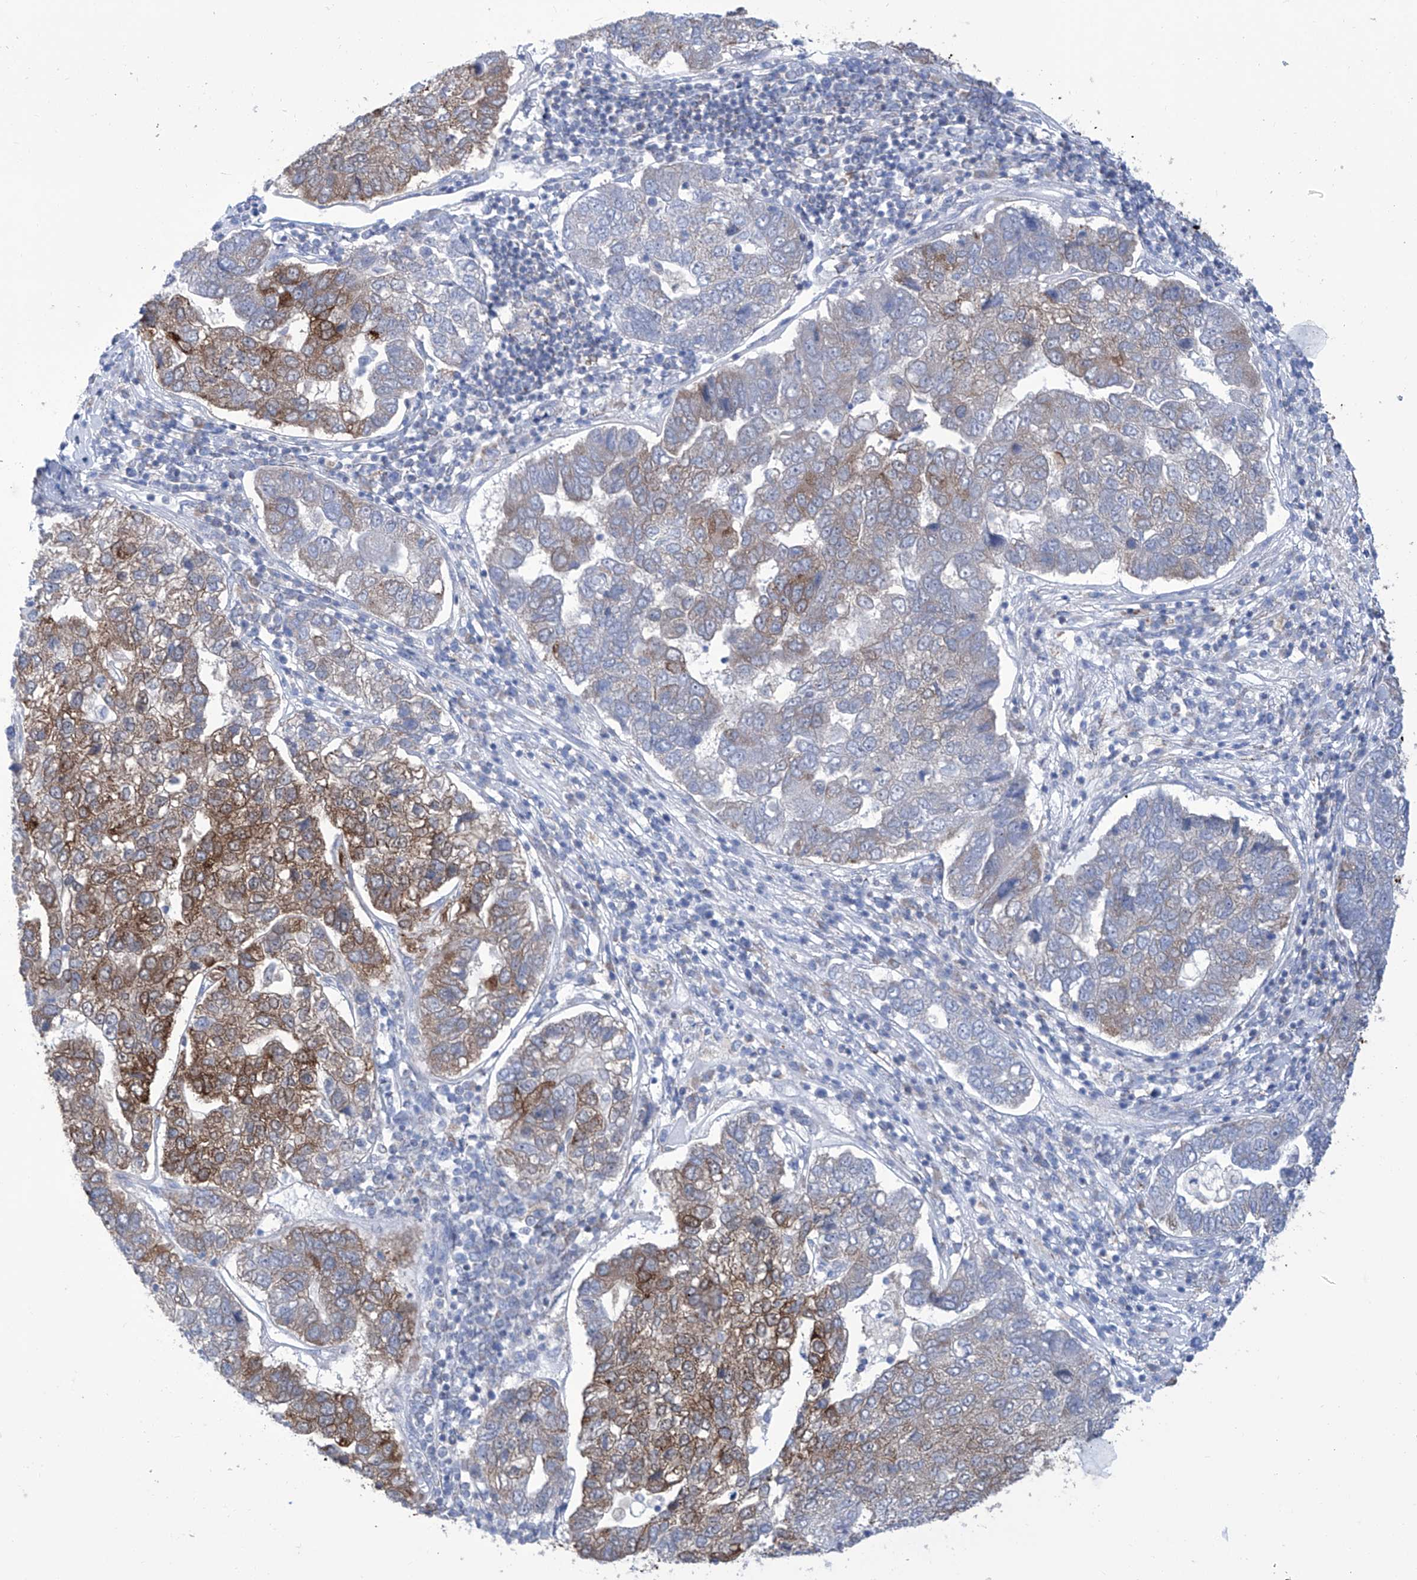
{"staining": {"intensity": "strong", "quantity": "25%-75%", "location": "cytoplasmic/membranous"}, "tissue": "pancreatic cancer", "cell_type": "Tumor cells", "image_type": "cancer", "snomed": [{"axis": "morphology", "description": "Adenocarcinoma, NOS"}, {"axis": "topography", "description": "Pancreas"}], "caption": "Protein staining demonstrates strong cytoplasmic/membranous positivity in about 25%-75% of tumor cells in pancreatic cancer.", "gene": "ALDH6A1", "patient": {"sex": "female", "age": 61}}